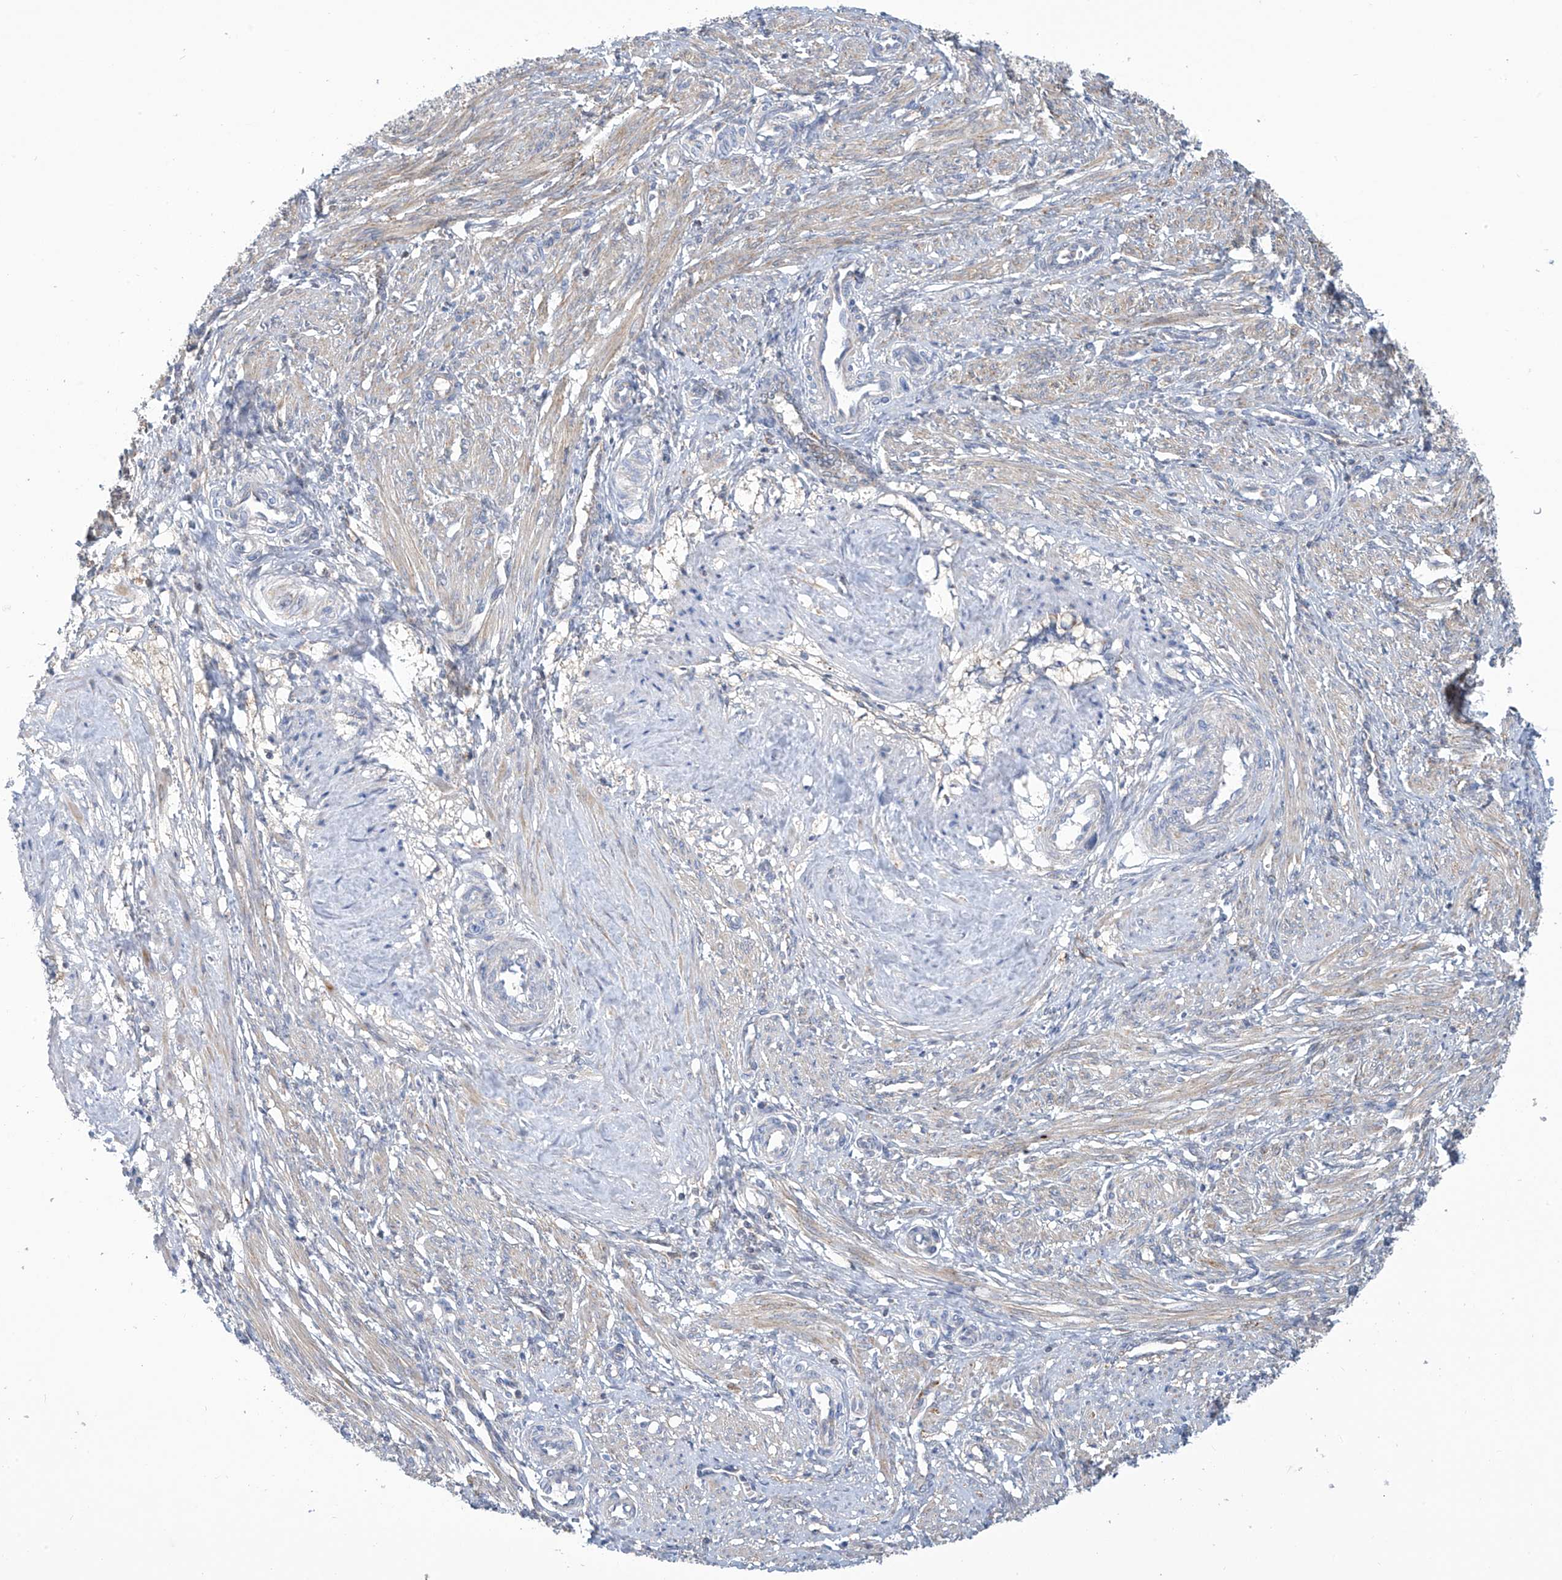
{"staining": {"intensity": "weak", "quantity": "<25%", "location": "cytoplasmic/membranous"}, "tissue": "smooth muscle", "cell_type": "Smooth muscle cells", "image_type": "normal", "snomed": [{"axis": "morphology", "description": "Normal tissue, NOS"}, {"axis": "topography", "description": "Endometrium"}], "caption": "High power microscopy photomicrograph of an immunohistochemistry (IHC) image of normal smooth muscle, revealing no significant positivity in smooth muscle cells. (DAB (3,3'-diaminobenzidine) immunohistochemistry (IHC) visualized using brightfield microscopy, high magnification).", "gene": "IBA57", "patient": {"sex": "female", "age": 33}}